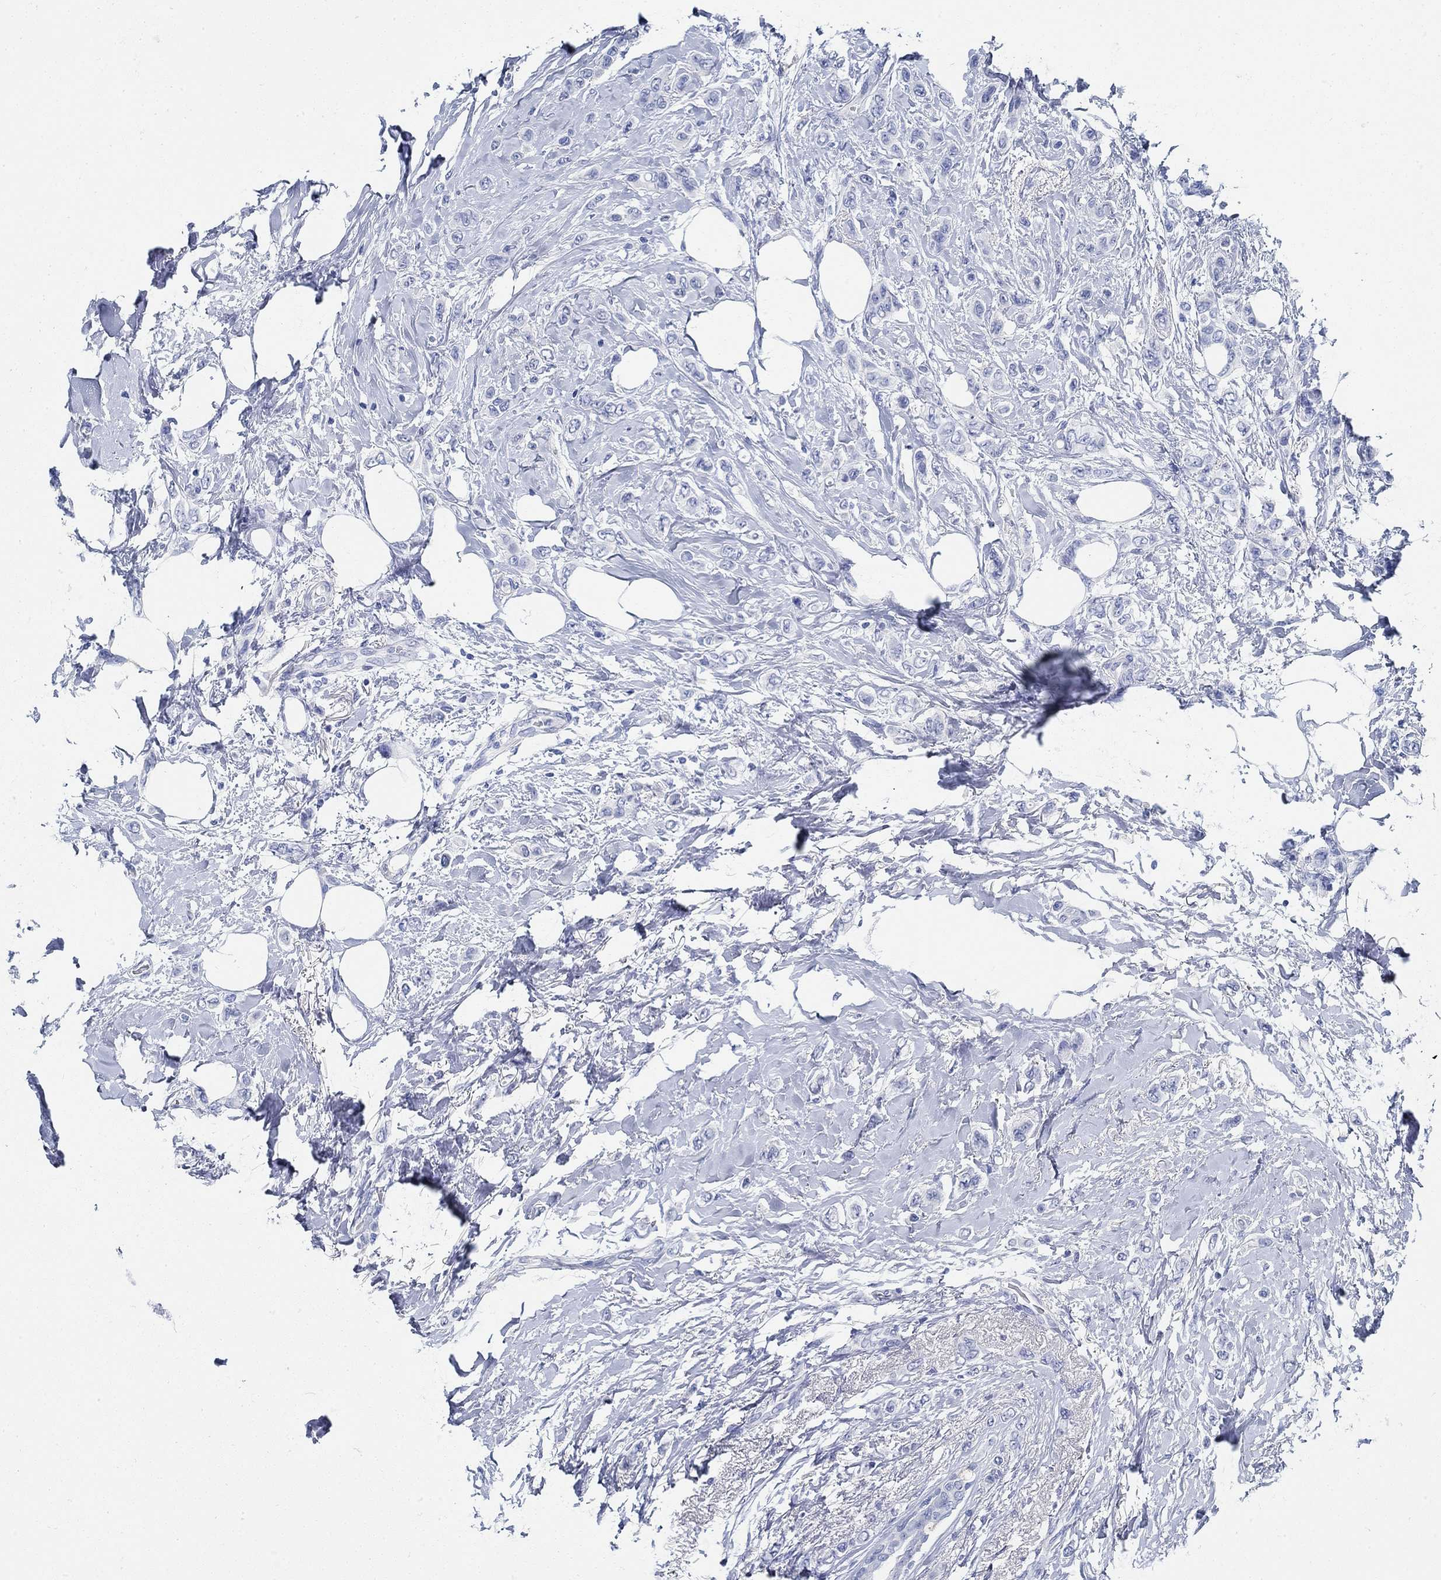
{"staining": {"intensity": "negative", "quantity": "none", "location": "none"}, "tissue": "breast cancer", "cell_type": "Tumor cells", "image_type": "cancer", "snomed": [{"axis": "morphology", "description": "Lobular carcinoma"}, {"axis": "topography", "description": "Breast"}], "caption": "A photomicrograph of human breast lobular carcinoma is negative for staining in tumor cells.", "gene": "SLC45A1", "patient": {"sex": "female", "age": 66}}